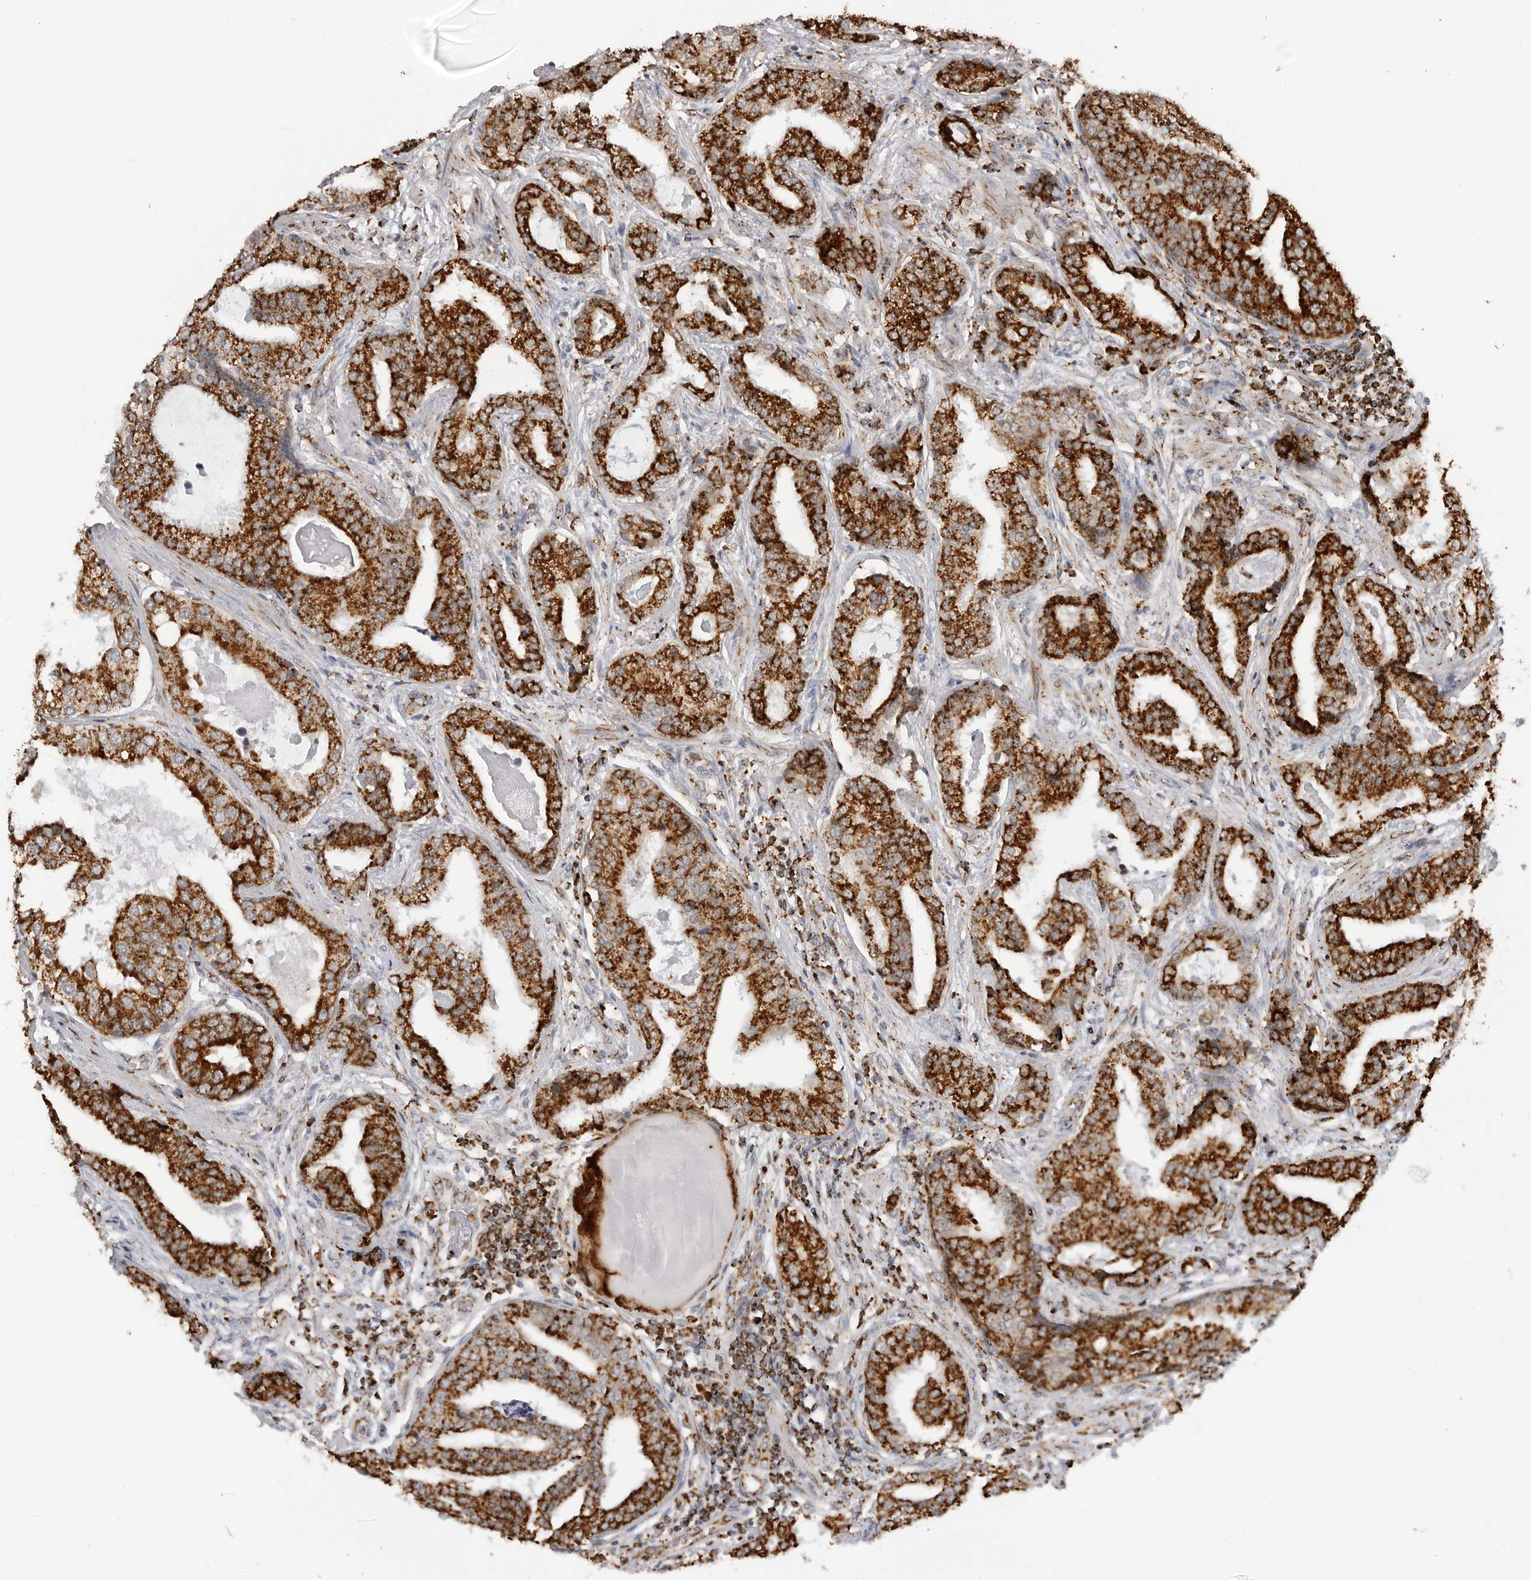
{"staining": {"intensity": "strong", "quantity": ">75%", "location": "cytoplasmic/membranous"}, "tissue": "prostate cancer", "cell_type": "Tumor cells", "image_type": "cancer", "snomed": [{"axis": "morphology", "description": "Adenocarcinoma, Low grade"}, {"axis": "topography", "description": "Prostate"}], "caption": "Tumor cells exhibit high levels of strong cytoplasmic/membranous positivity in approximately >75% of cells in human adenocarcinoma (low-grade) (prostate). (DAB = brown stain, brightfield microscopy at high magnification).", "gene": "COX5A", "patient": {"sex": "male", "age": 67}}